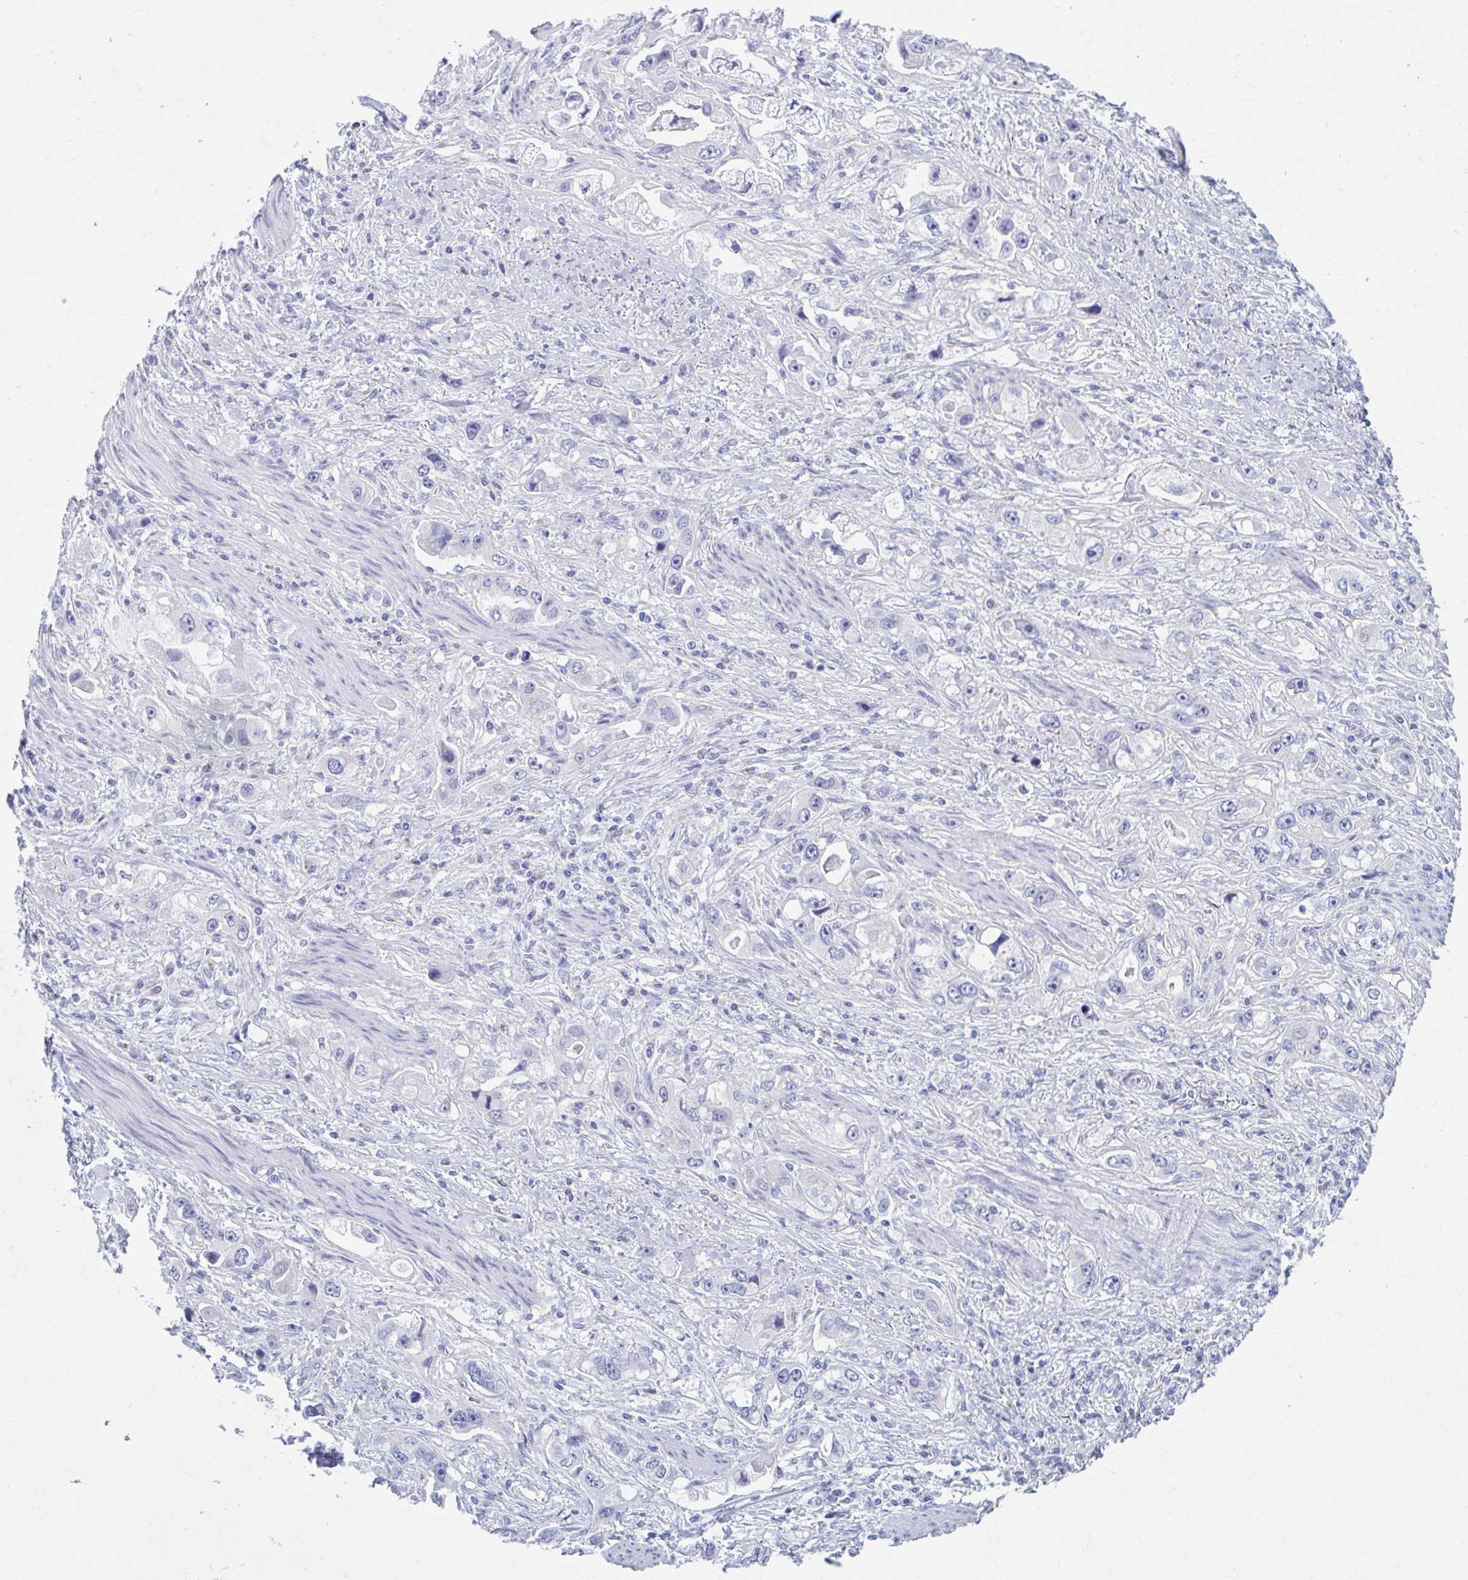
{"staining": {"intensity": "negative", "quantity": "none", "location": "none"}, "tissue": "stomach cancer", "cell_type": "Tumor cells", "image_type": "cancer", "snomed": [{"axis": "morphology", "description": "Adenocarcinoma, NOS"}, {"axis": "topography", "description": "Stomach, lower"}], "caption": "This is an immunohistochemistry (IHC) histopathology image of human stomach cancer. There is no expression in tumor cells.", "gene": "KCNE2", "patient": {"sex": "female", "age": 93}}